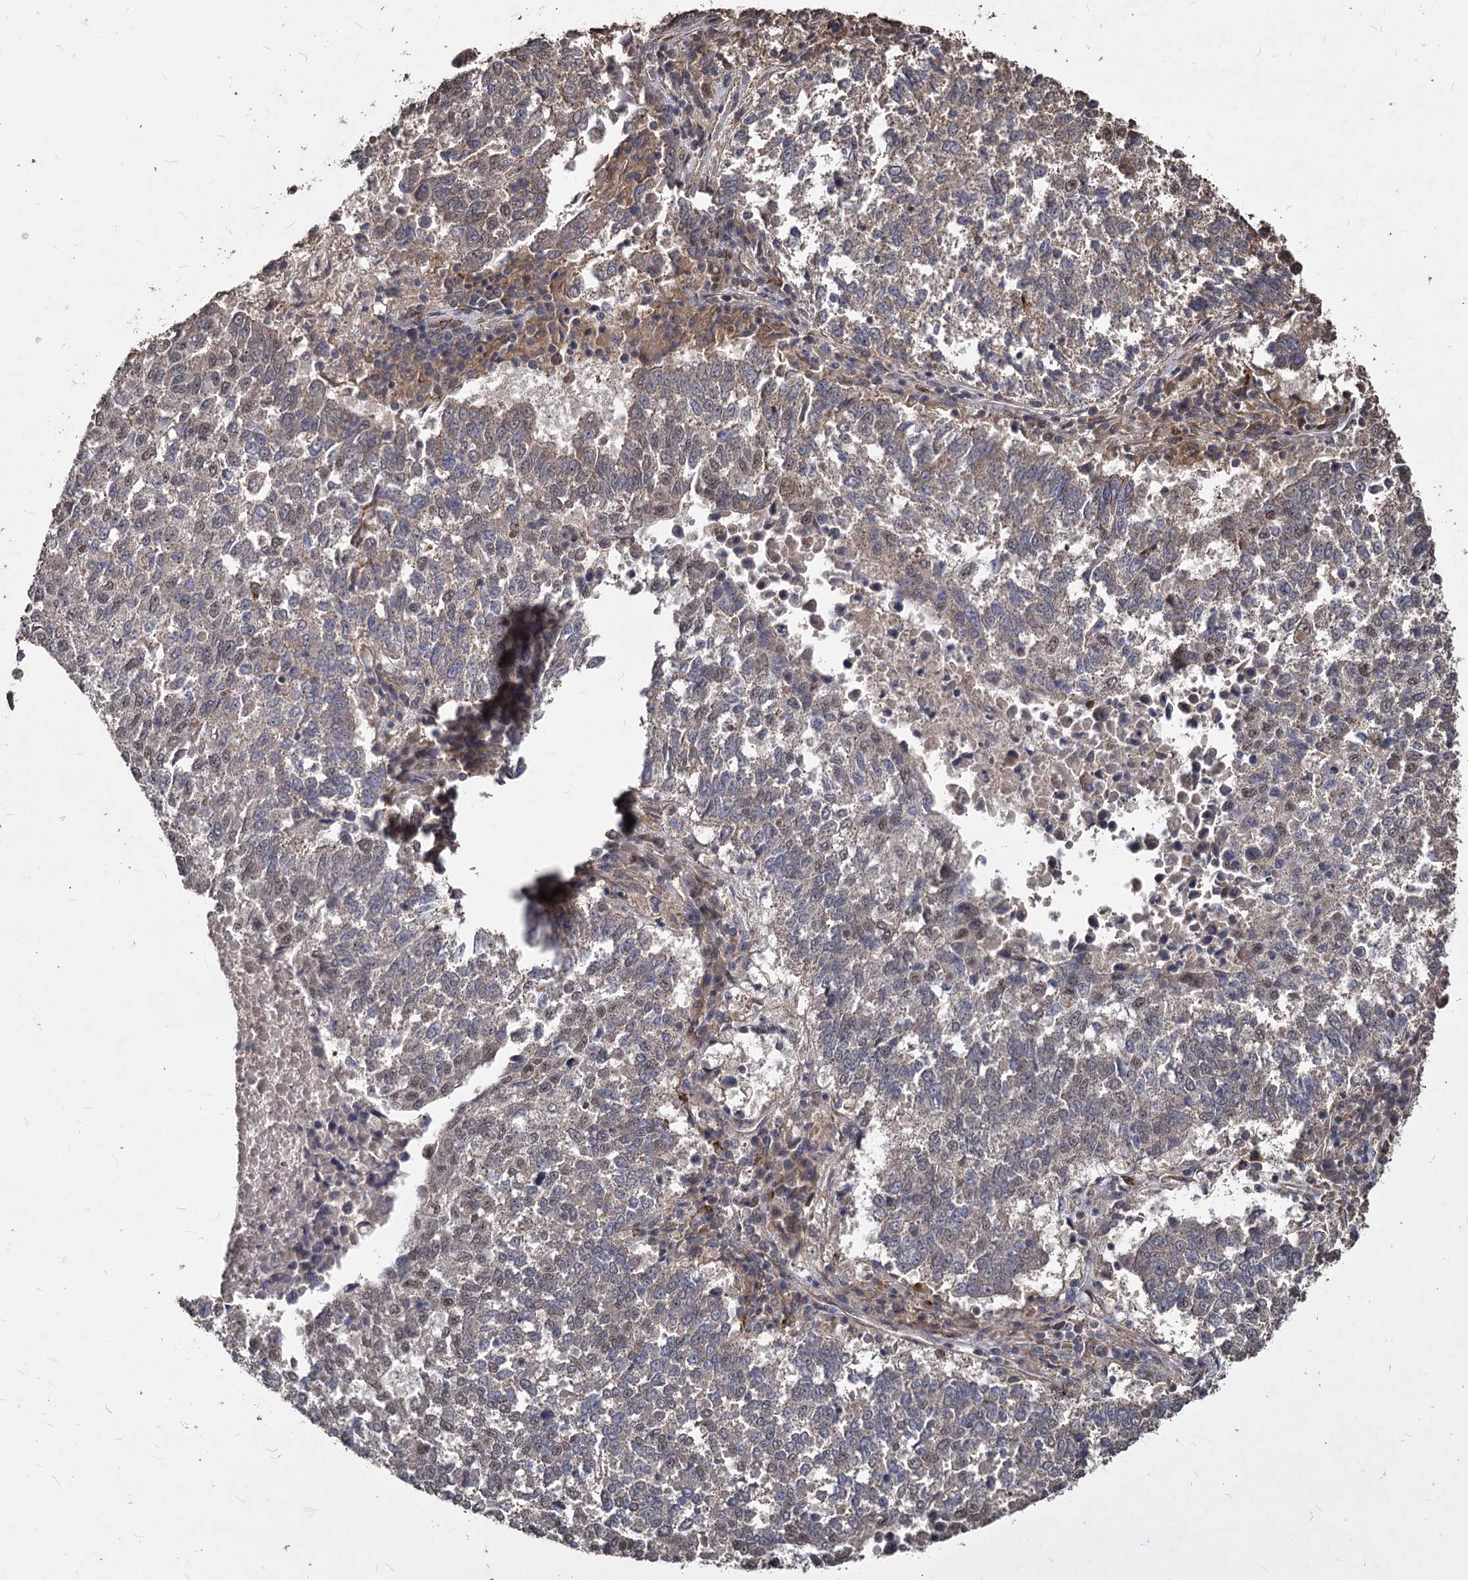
{"staining": {"intensity": "moderate", "quantity": "25%-75%", "location": "cytoplasmic/membranous,nuclear"}, "tissue": "lung cancer", "cell_type": "Tumor cells", "image_type": "cancer", "snomed": [{"axis": "morphology", "description": "Squamous cell carcinoma, NOS"}, {"axis": "topography", "description": "Lung"}], "caption": "This is a histology image of immunohistochemistry (IHC) staining of lung cancer (squamous cell carcinoma), which shows moderate staining in the cytoplasmic/membranous and nuclear of tumor cells.", "gene": "VPS51", "patient": {"sex": "male", "age": 73}}